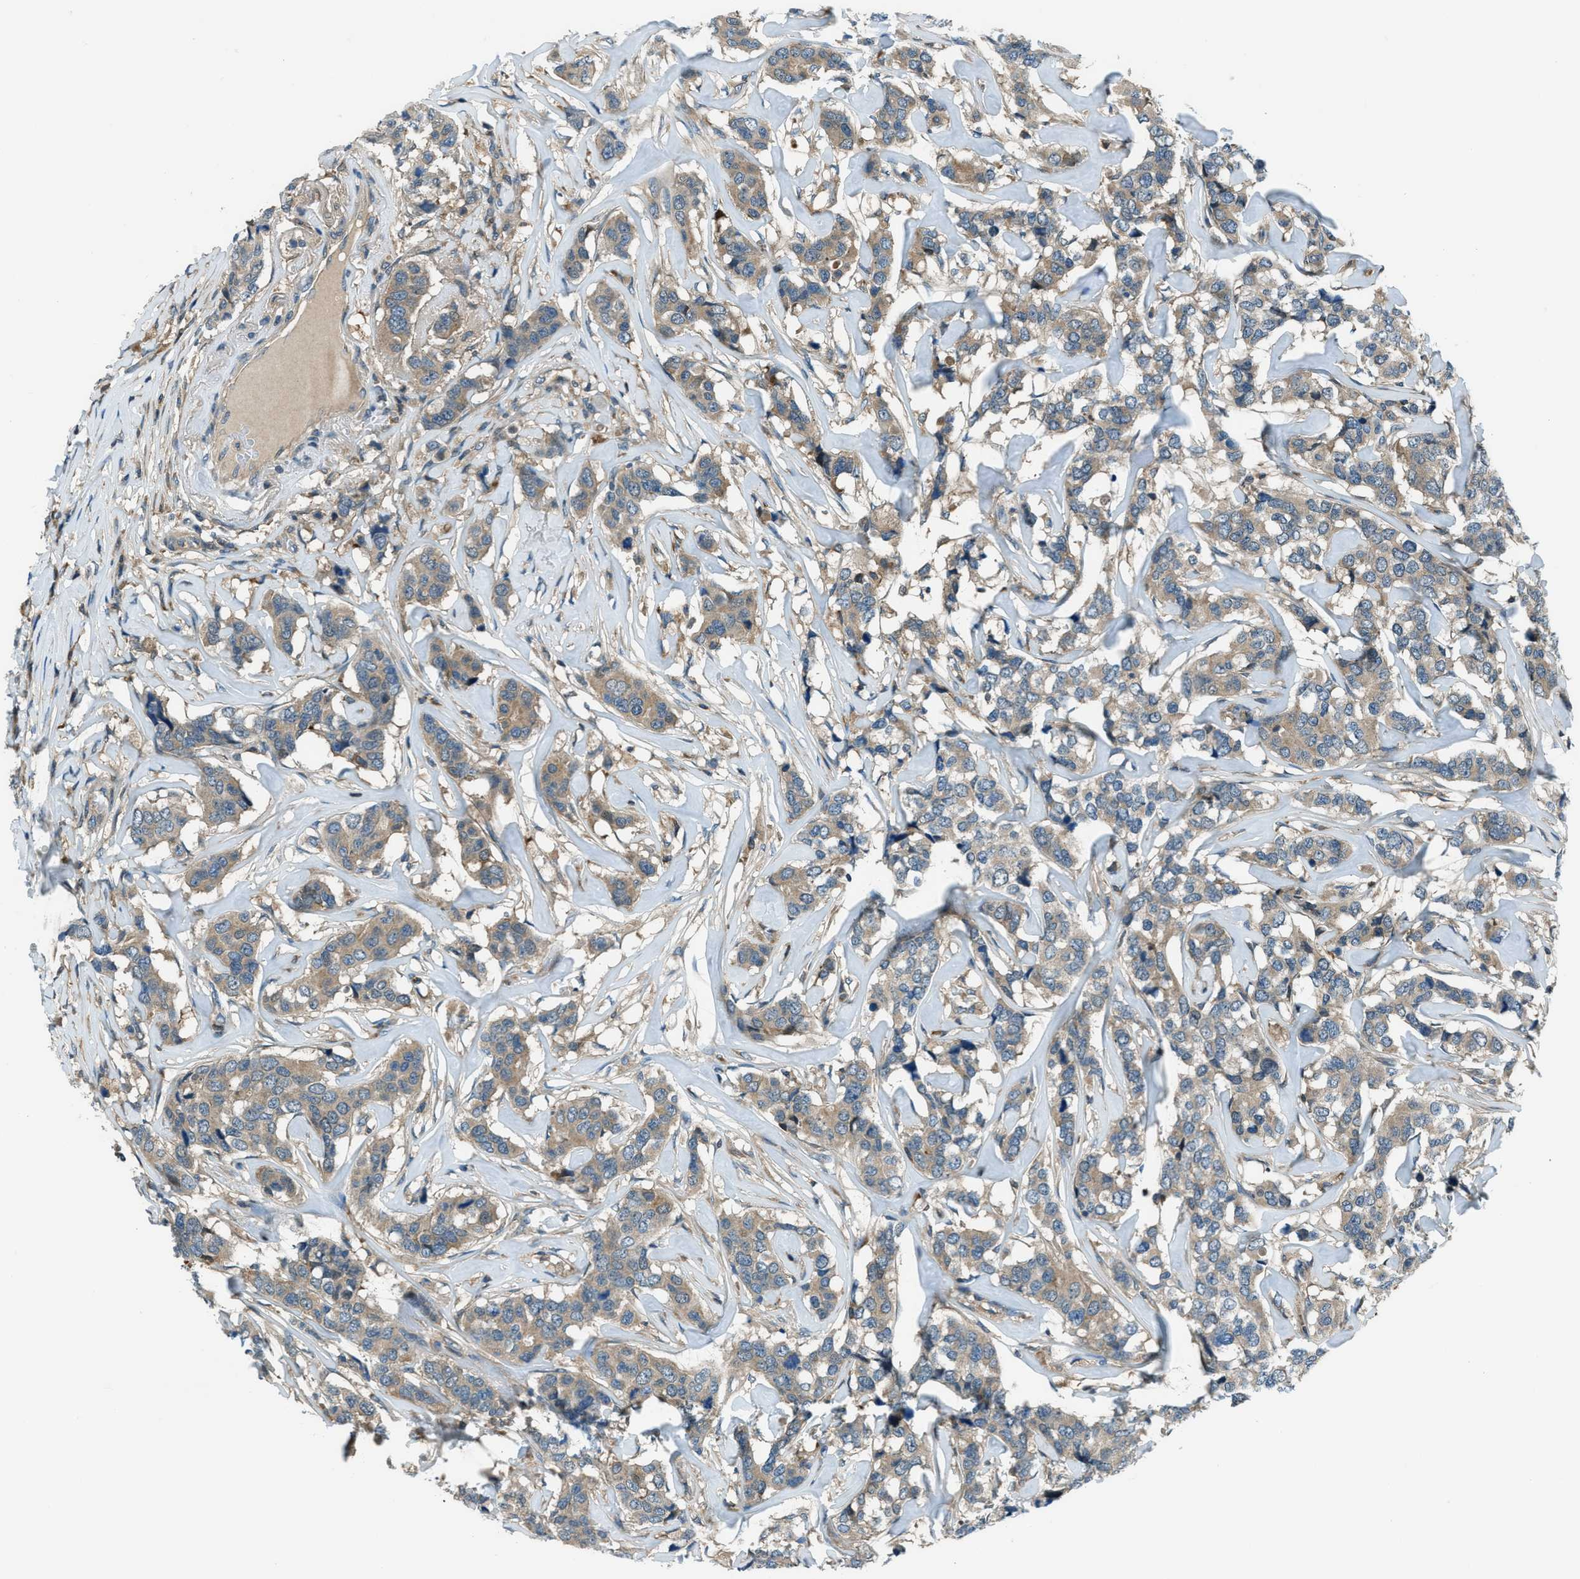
{"staining": {"intensity": "weak", "quantity": ">75%", "location": "cytoplasmic/membranous"}, "tissue": "breast cancer", "cell_type": "Tumor cells", "image_type": "cancer", "snomed": [{"axis": "morphology", "description": "Lobular carcinoma"}, {"axis": "topography", "description": "Breast"}], "caption": "IHC (DAB (3,3'-diaminobenzidine)) staining of human breast cancer (lobular carcinoma) displays weak cytoplasmic/membranous protein positivity in about >75% of tumor cells.", "gene": "HEBP2", "patient": {"sex": "female", "age": 59}}